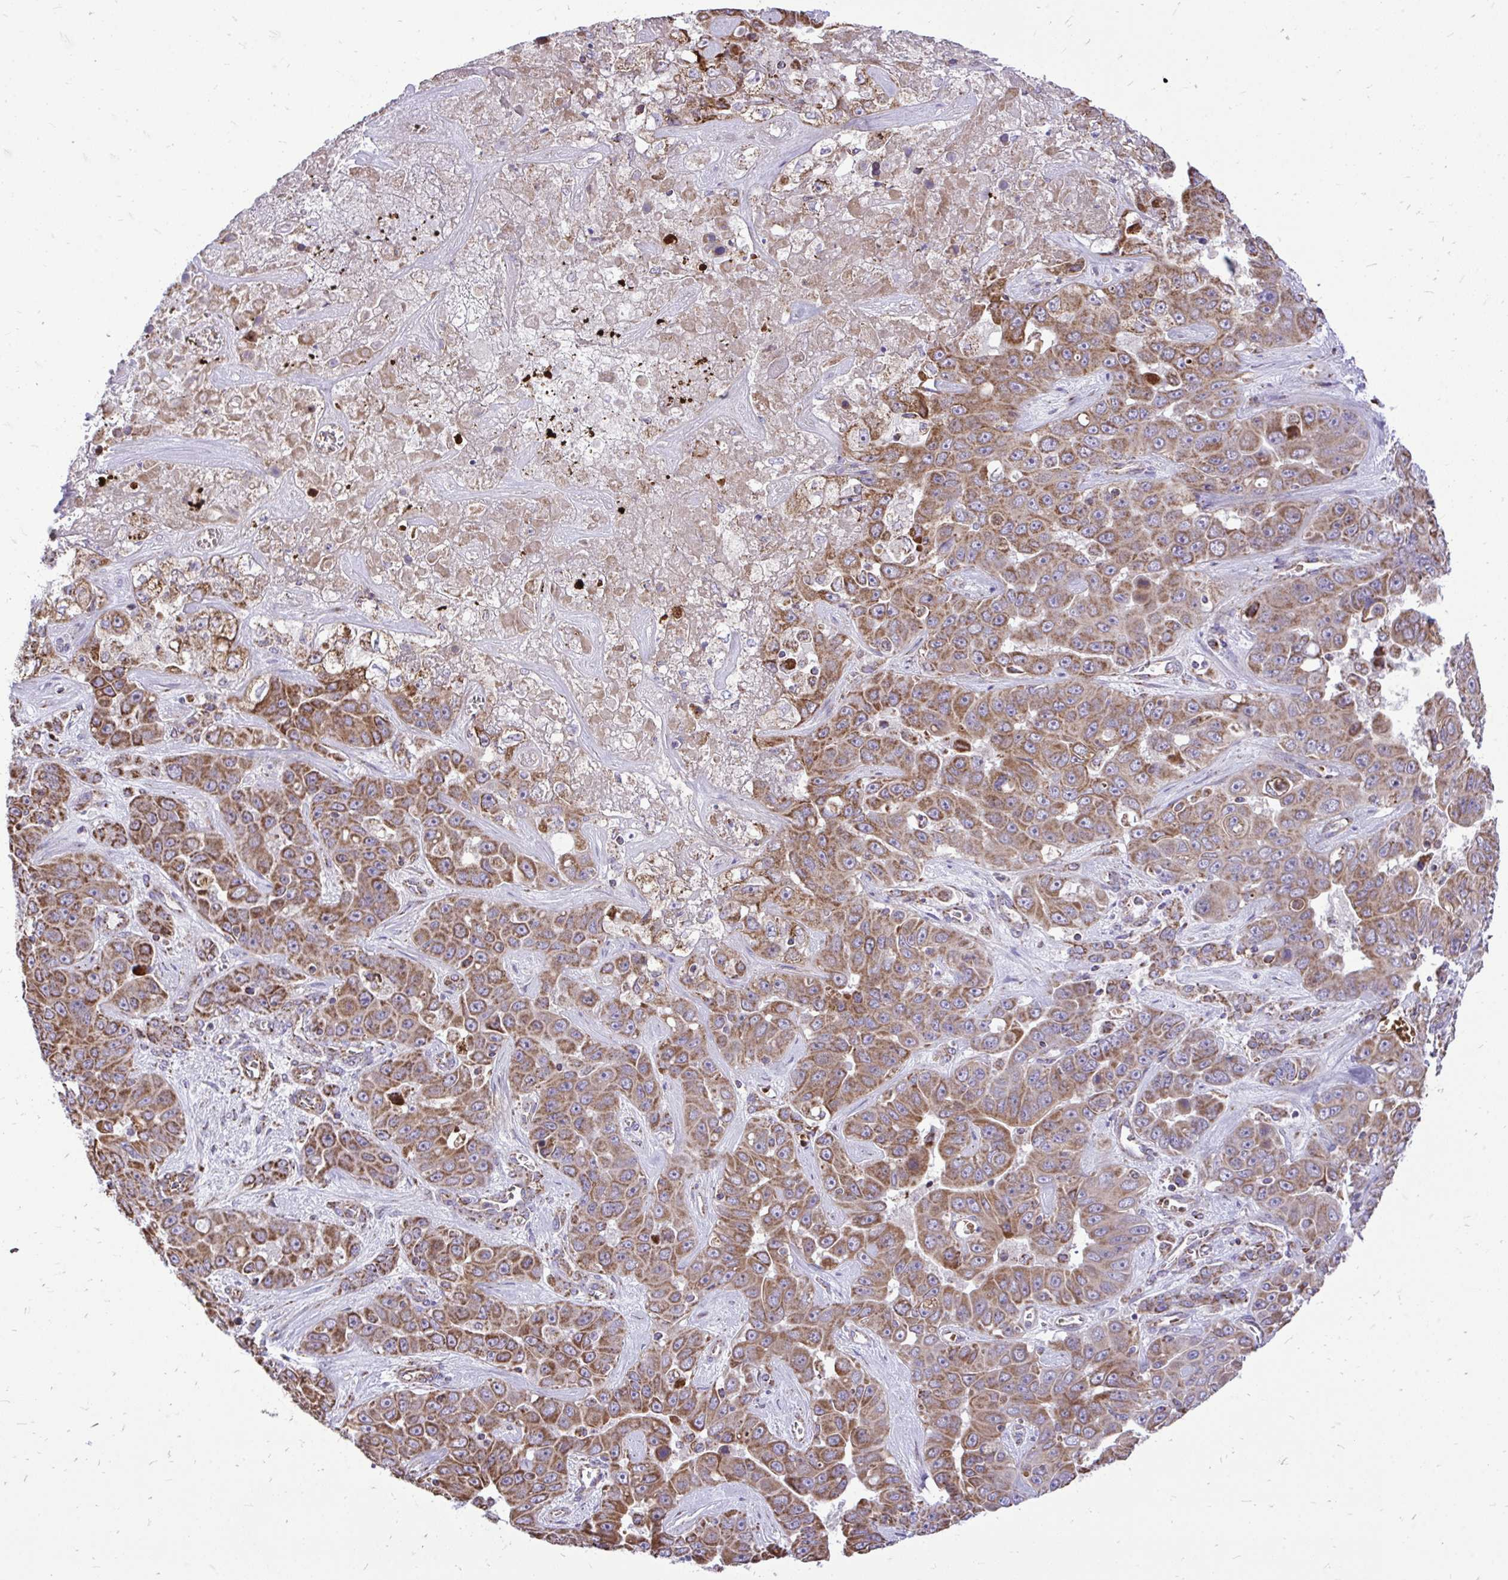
{"staining": {"intensity": "moderate", "quantity": ">75%", "location": "cytoplasmic/membranous"}, "tissue": "liver cancer", "cell_type": "Tumor cells", "image_type": "cancer", "snomed": [{"axis": "morphology", "description": "Cholangiocarcinoma"}, {"axis": "topography", "description": "Liver"}], "caption": "A brown stain highlights moderate cytoplasmic/membranous staining of a protein in human cholangiocarcinoma (liver) tumor cells.", "gene": "UBE2C", "patient": {"sex": "female", "age": 52}}